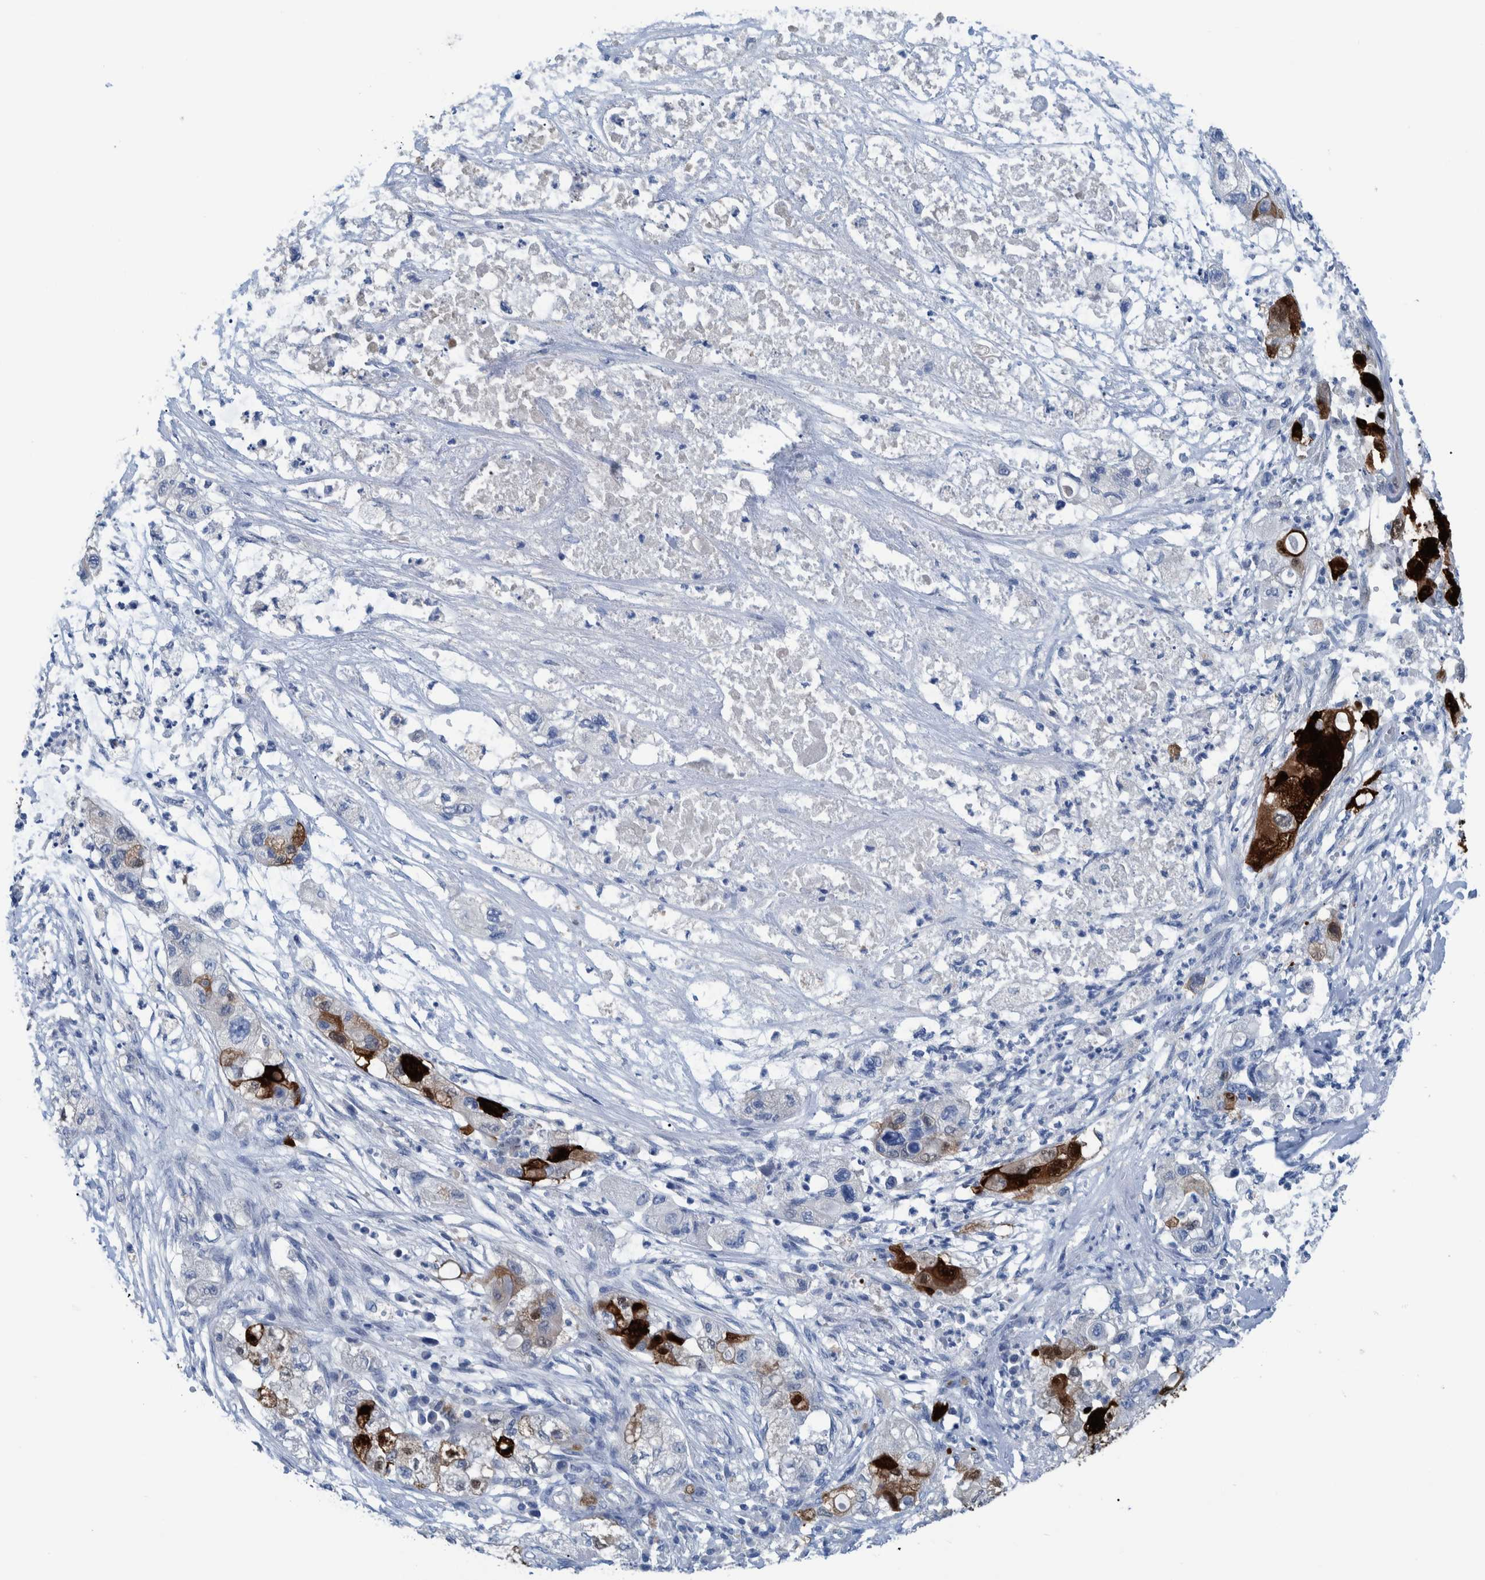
{"staining": {"intensity": "strong", "quantity": "25%-75%", "location": "cytoplasmic/membranous,nuclear"}, "tissue": "pancreatic cancer", "cell_type": "Tumor cells", "image_type": "cancer", "snomed": [{"axis": "morphology", "description": "Adenocarcinoma, NOS"}, {"axis": "topography", "description": "Pancreas"}], "caption": "Immunohistochemistry (DAB (3,3'-diaminobenzidine)) staining of pancreatic cancer (adenocarcinoma) demonstrates strong cytoplasmic/membranous and nuclear protein expression in about 25%-75% of tumor cells. The staining is performed using DAB (3,3'-diaminobenzidine) brown chromogen to label protein expression. The nuclei are counter-stained blue using hematoxylin.", "gene": "IDO1", "patient": {"sex": "female", "age": 78}}